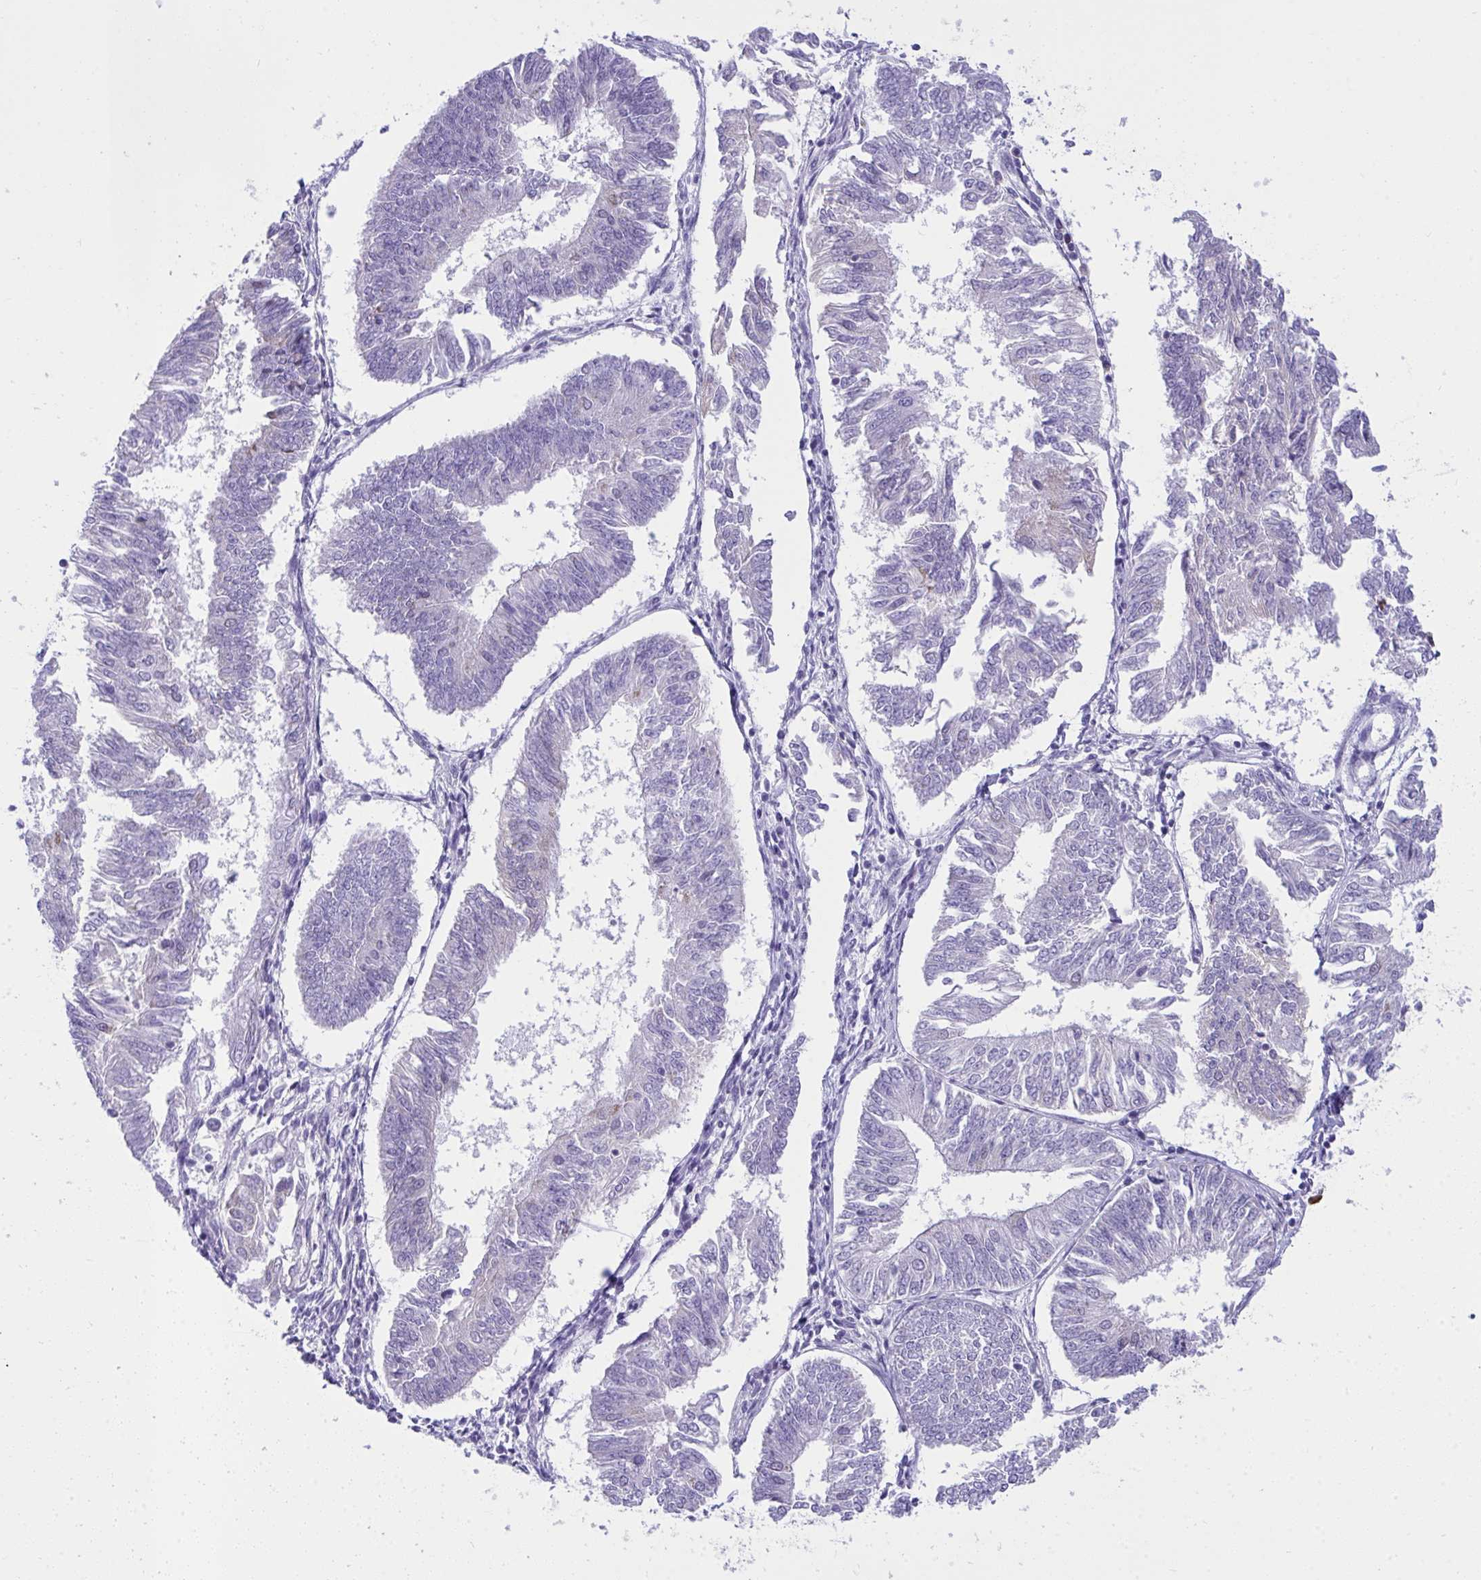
{"staining": {"intensity": "negative", "quantity": "none", "location": "none"}, "tissue": "endometrial cancer", "cell_type": "Tumor cells", "image_type": "cancer", "snomed": [{"axis": "morphology", "description": "Adenocarcinoma, NOS"}, {"axis": "topography", "description": "Endometrium"}], "caption": "This is an IHC image of endometrial adenocarcinoma. There is no staining in tumor cells.", "gene": "PLA2G12B", "patient": {"sex": "female", "age": 58}}